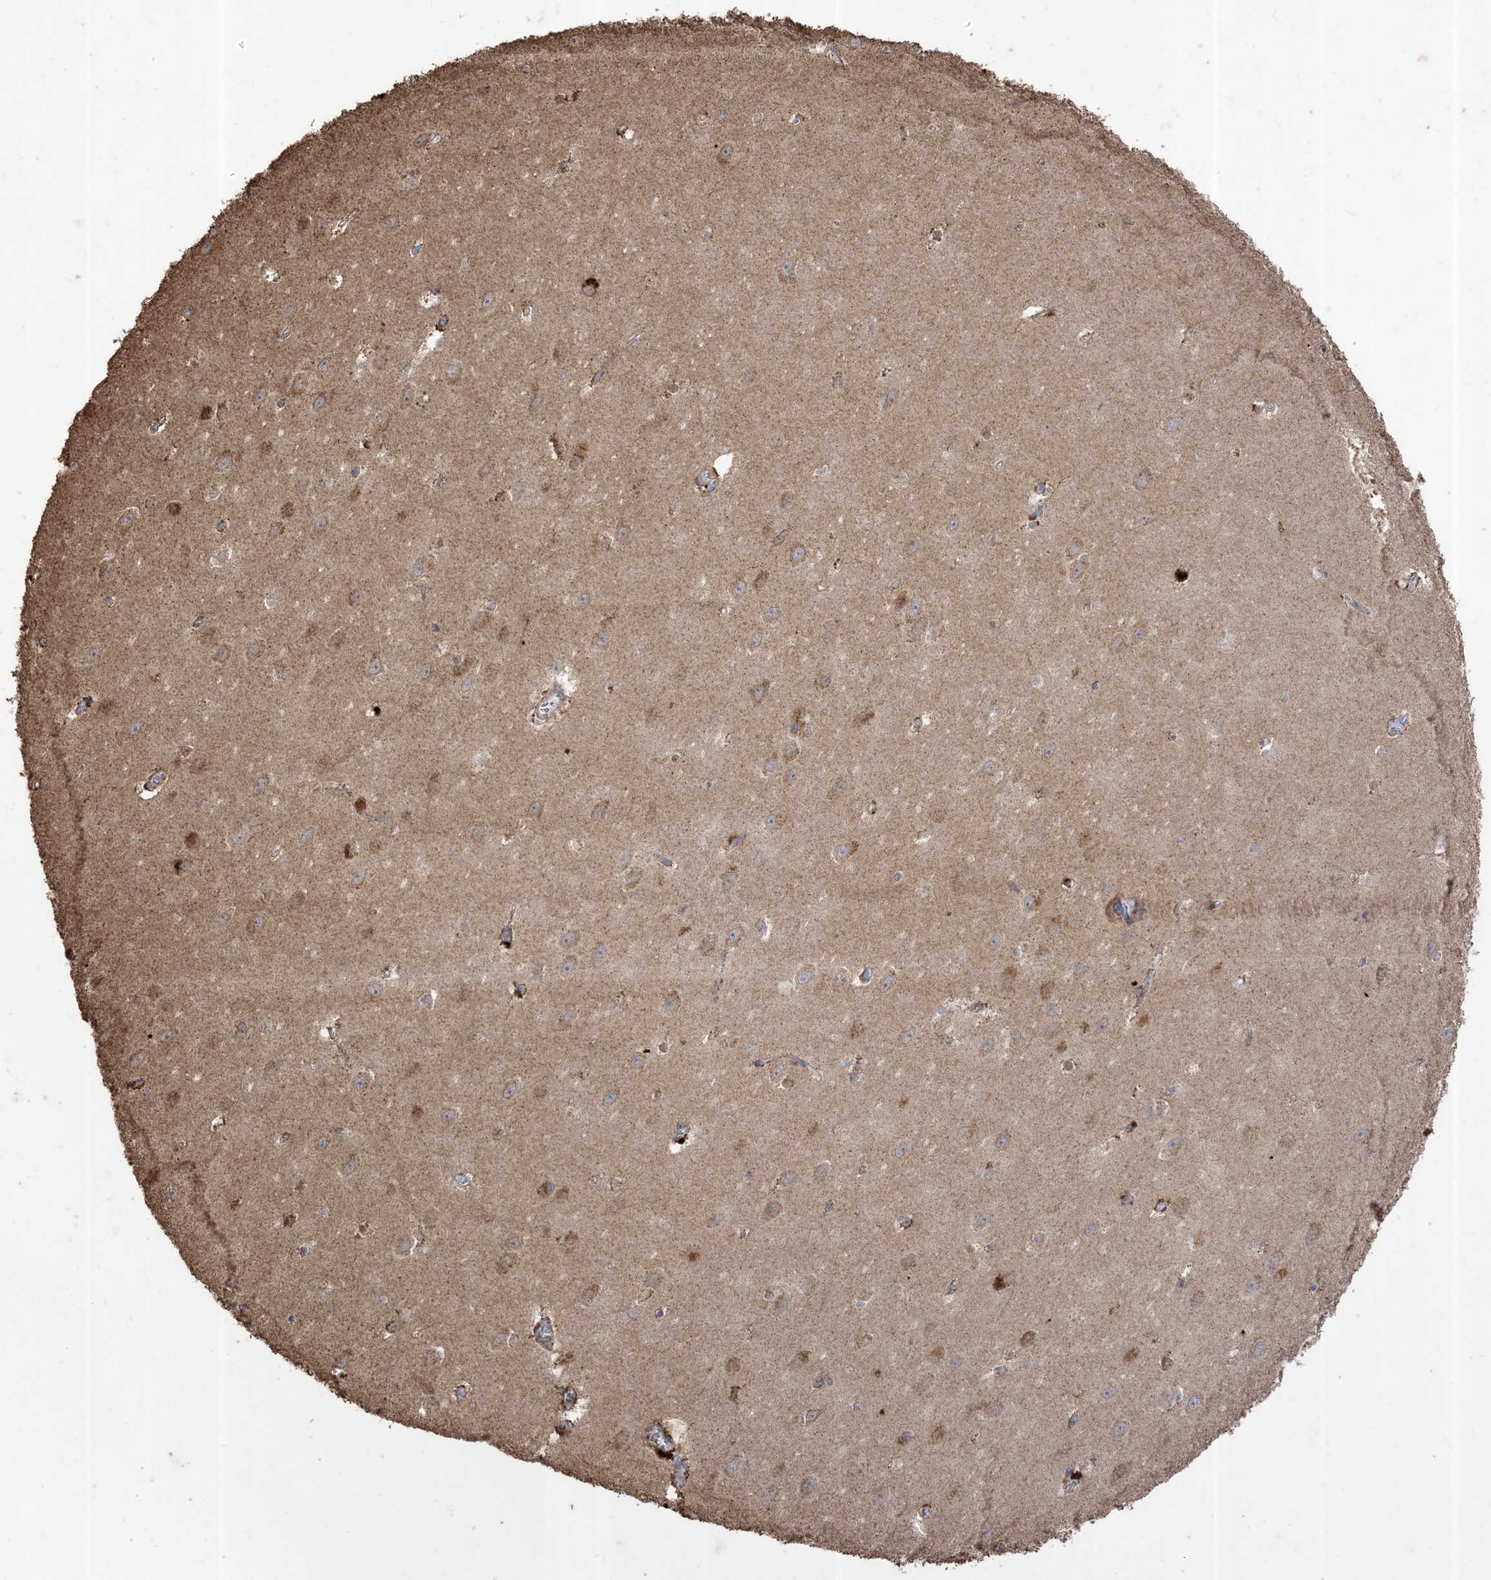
{"staining": {"intensity": "weak", "quantity": "<25%", "location": "cytoplasmic/membranous"}, "tissue": "hippocampus", "cell_type": "Glial cells", "image_type": "normal", "snomed": [{"axis": "morphology", "description": "Normal tissue, NOS"}, {"axis": "topography", "description": "Hippocampus"}], "caption": "Hippocampus stained for a protein using immunohistochemistry exhibits no positivity glial cells.", "gene": "HPS4", "patient": {"sex": "female", "age": 64}}